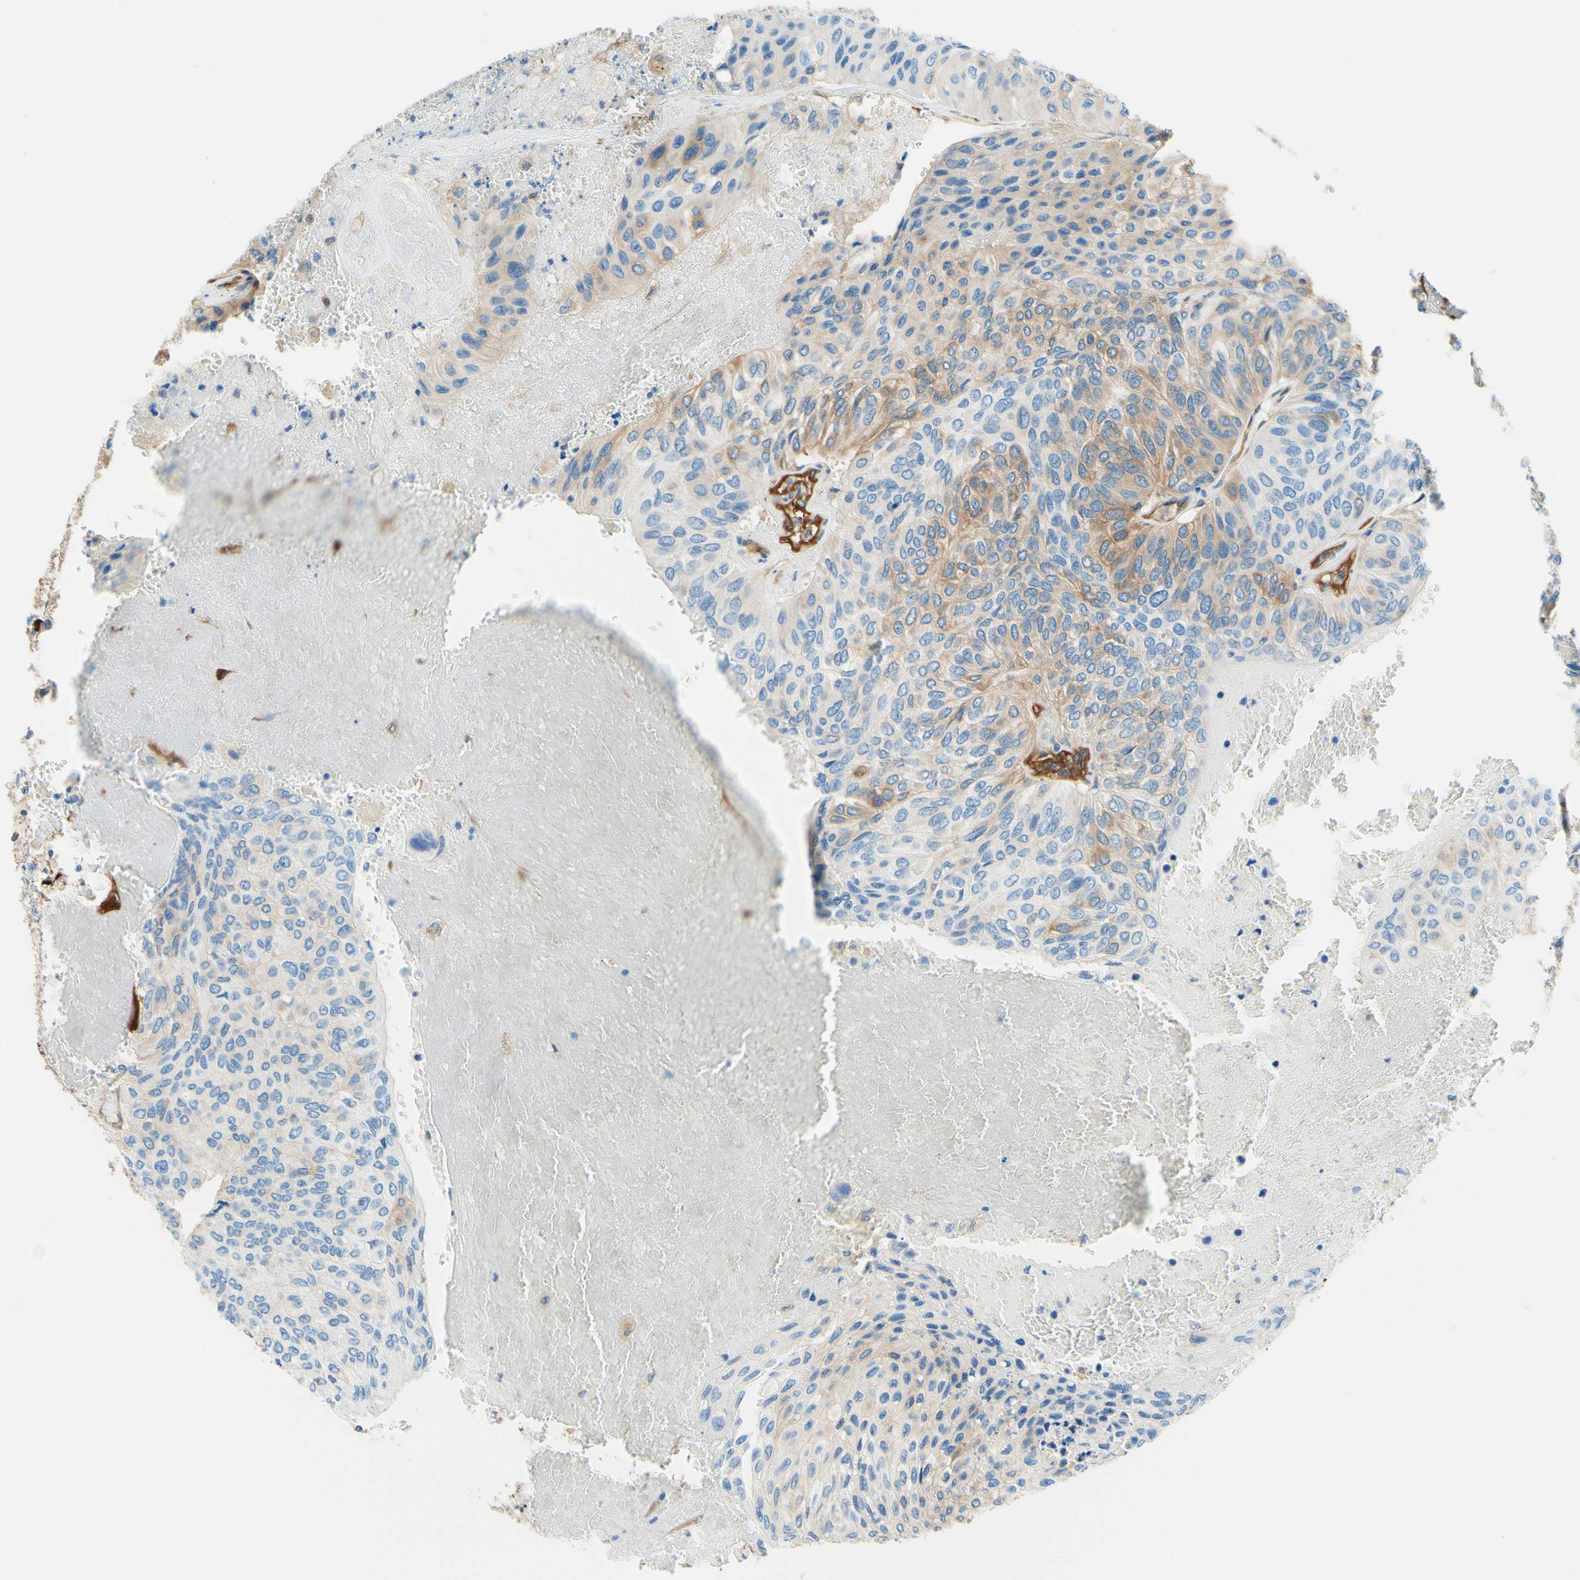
{"staining": {"intensity": "weak", "quantity": "25%-75%", "location": "cytoplasmic/membranous"}, "tissue": "urothelial cancer", "cell_type": "Tumor cells", "image_type": "cancer", "snomed": [{"axis": "morphology", "description": "Urothelial carcinoma, High grade"}, {"axis": "topography", "description": "Urinary bladder"}], "caption": "Immunohistochemistry (IHC) of urothelial cancer displays low levels of weak cytoplasmic/membranous staining in approximately 25%-75% of tumor cells.", "gene": "DPYSL3", "patient": {"sex": "male", "age": 66}}